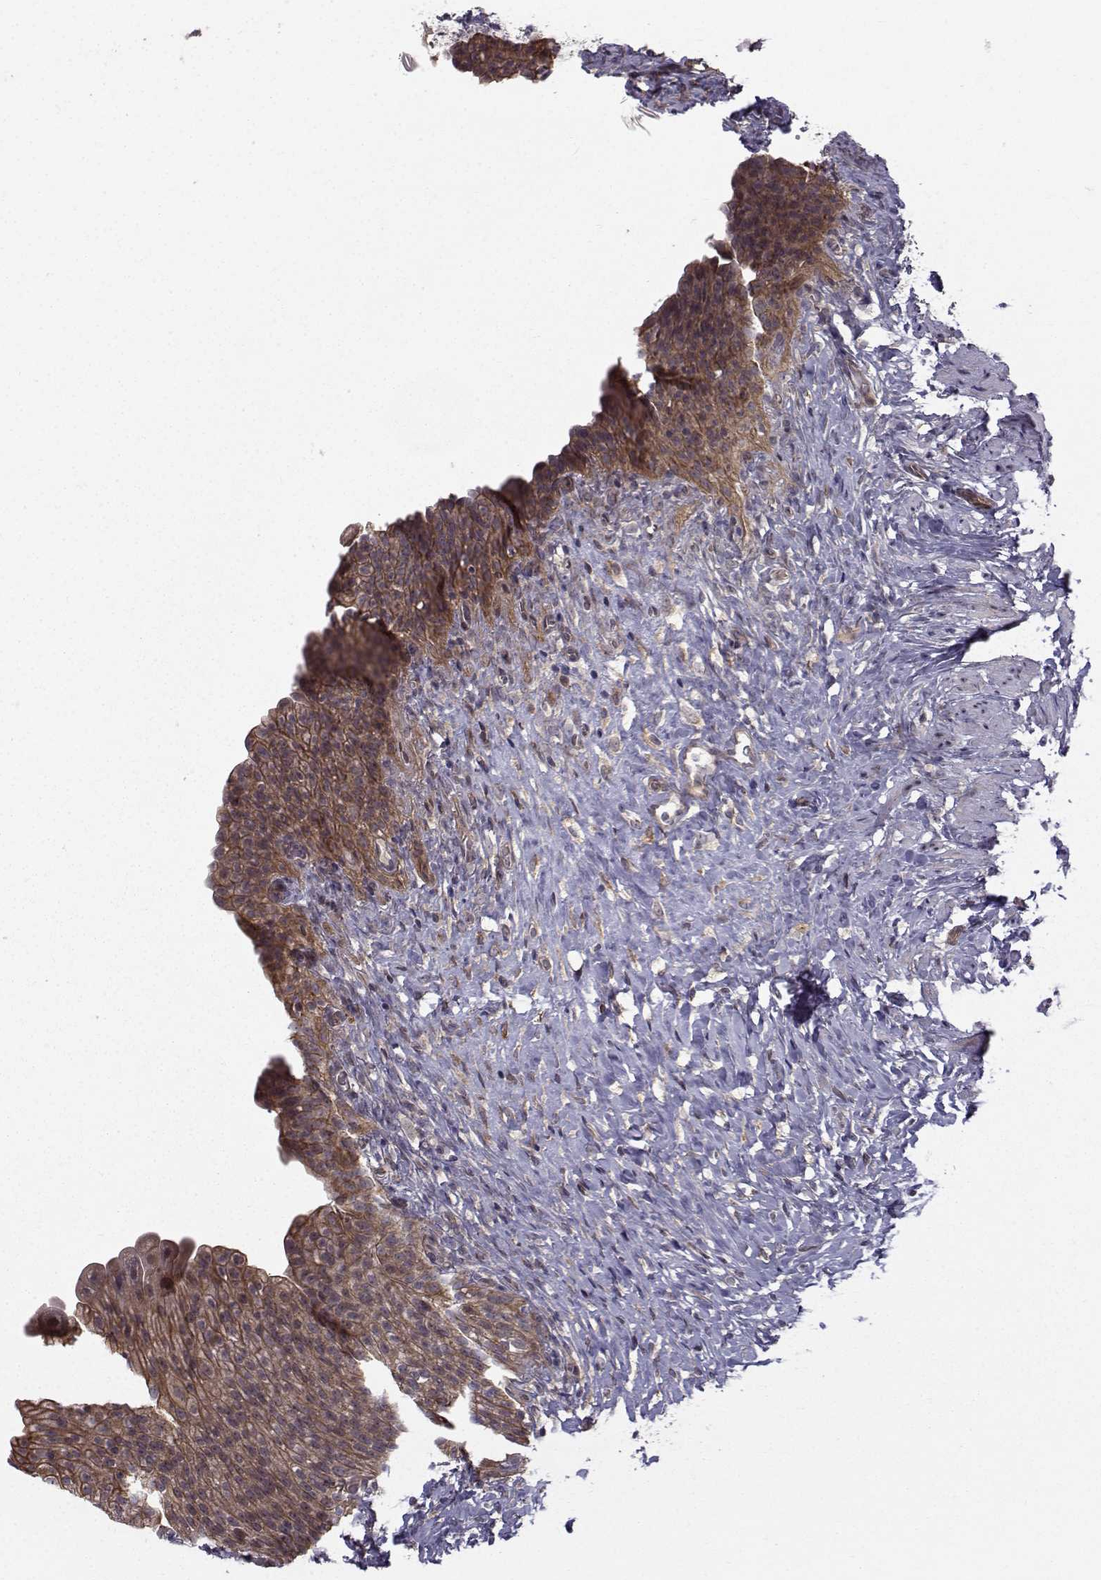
{"staining": {"intensity": "strong", "quantity": ">75%", "location": "cytoplasmic/membranous"}, "tissue": "urinary bladder", "cell_type": "Urothelial cells", "image_type": "normal", "snomed": [{"axis": "morphology", "description": "Normal tissue, NOS"}, {"axis": "topography", "description": "Urinary bladder"}], "caption": "Immunohistochemistry of benign urinary bladder shows high levels of strong cytoplasmic/membranous positivity in about >75% of urothelial cells.", "gene": "APC", "patient": {"sex": "male", "age": 76}}